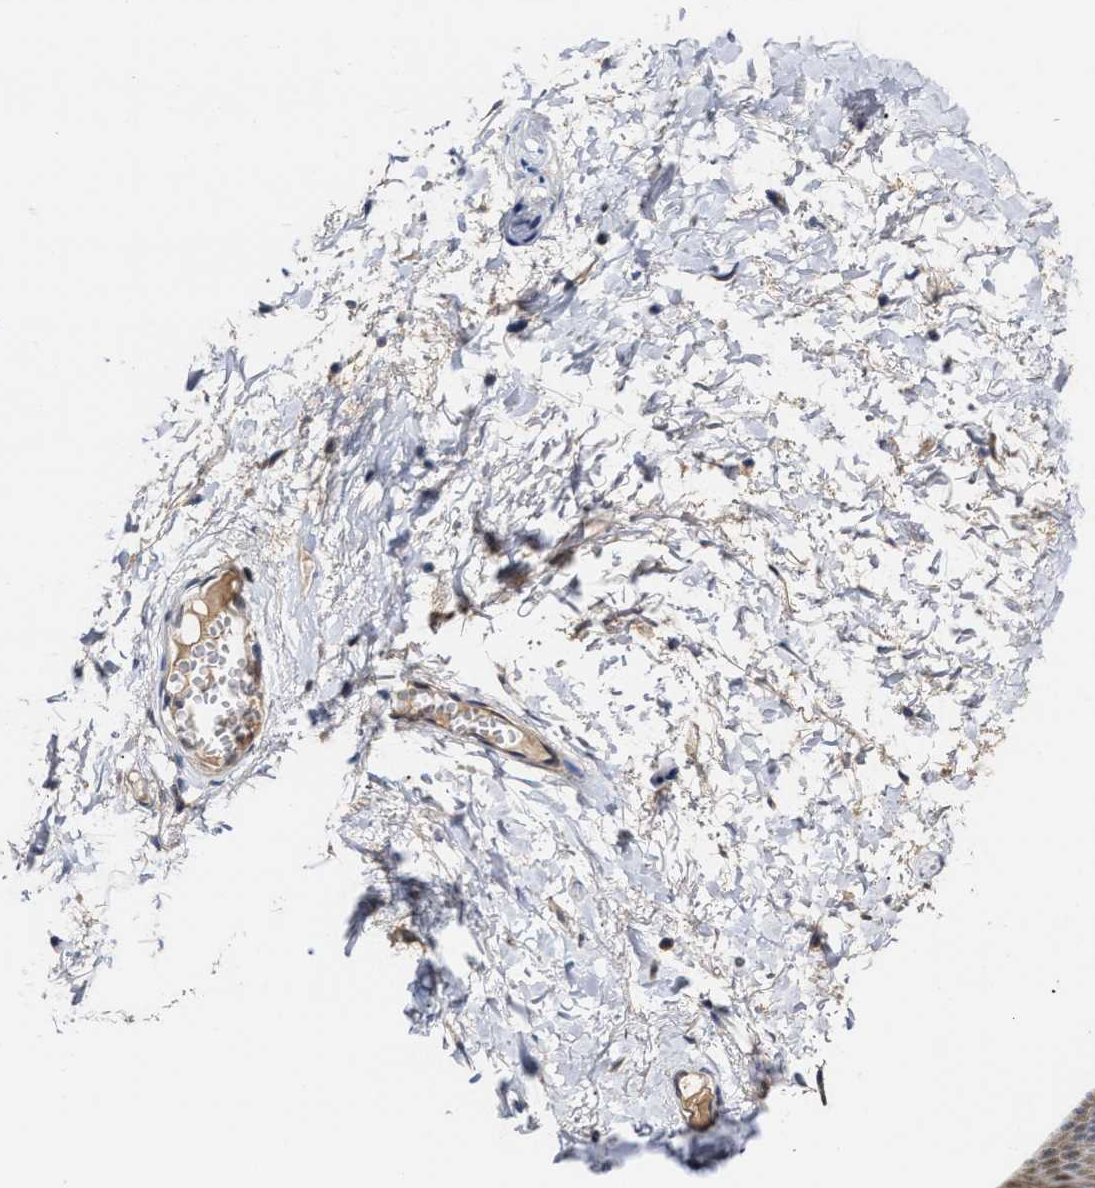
{"staining": {"intensity": "moderate", "quantity": ">75%", "location": "cytoplasmic/membranous"}, "tissue": "skin", "cell_type": "Epidermal cells", "image_type": "normal", "snomed": [{"axis": "morphology", "description": "Normal tissue, NOS"}, {"axis": "topography", "description": "Vulva"}], "caption": "This is a photomicrograph of immunohistochemistry staining of normal skin, which shows moderate staining in the cytoplasmic/membranous of epidermal cells.", "gene": "BBLN", "patient": {"sex": "female", "age": 54}}